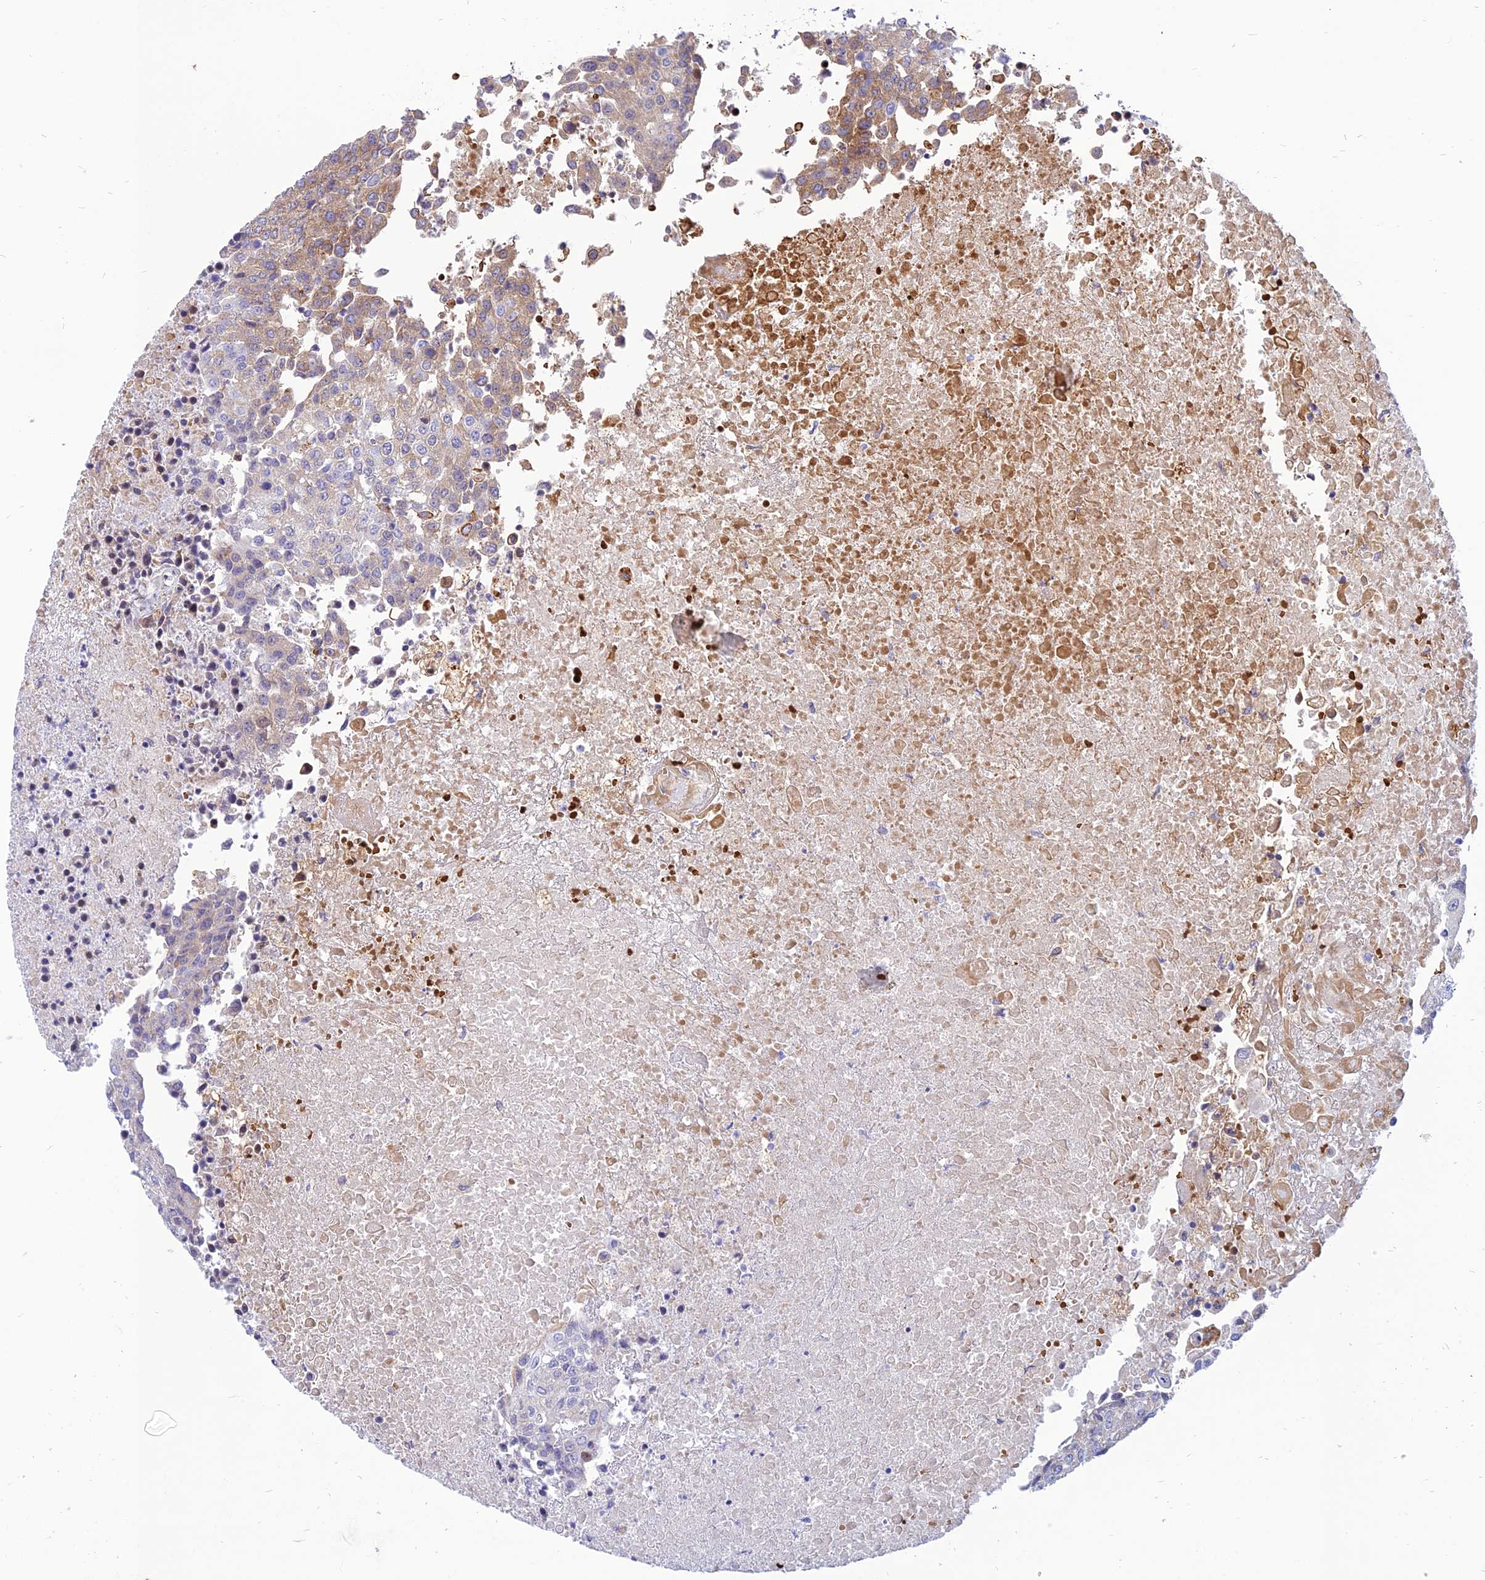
{"staining": {"intensity": "weak", "quantity": "<25%", "location": "cytoplasmic/membranous"}, "tissue": "urothelial cancer", "cell_type": "Tumor cells", "image_type": "cancer", "snomed": [{"axis": "morphology", "description": "Urothelial carcinoma, High grade"}, {"axis": "topography", "description": "Urinary bladder"}], "caption": "Image shows no protein positivity in tumor cells of high-grade urothelial carcinoma tissue. The staining was performed using DAB to visualize the protein expression in brown, while the nuclei were stained in blue with hematoxylin (Magnification: 20x).", "gene": "HHAT", "patient": {"sex": "female", "age": 85}}